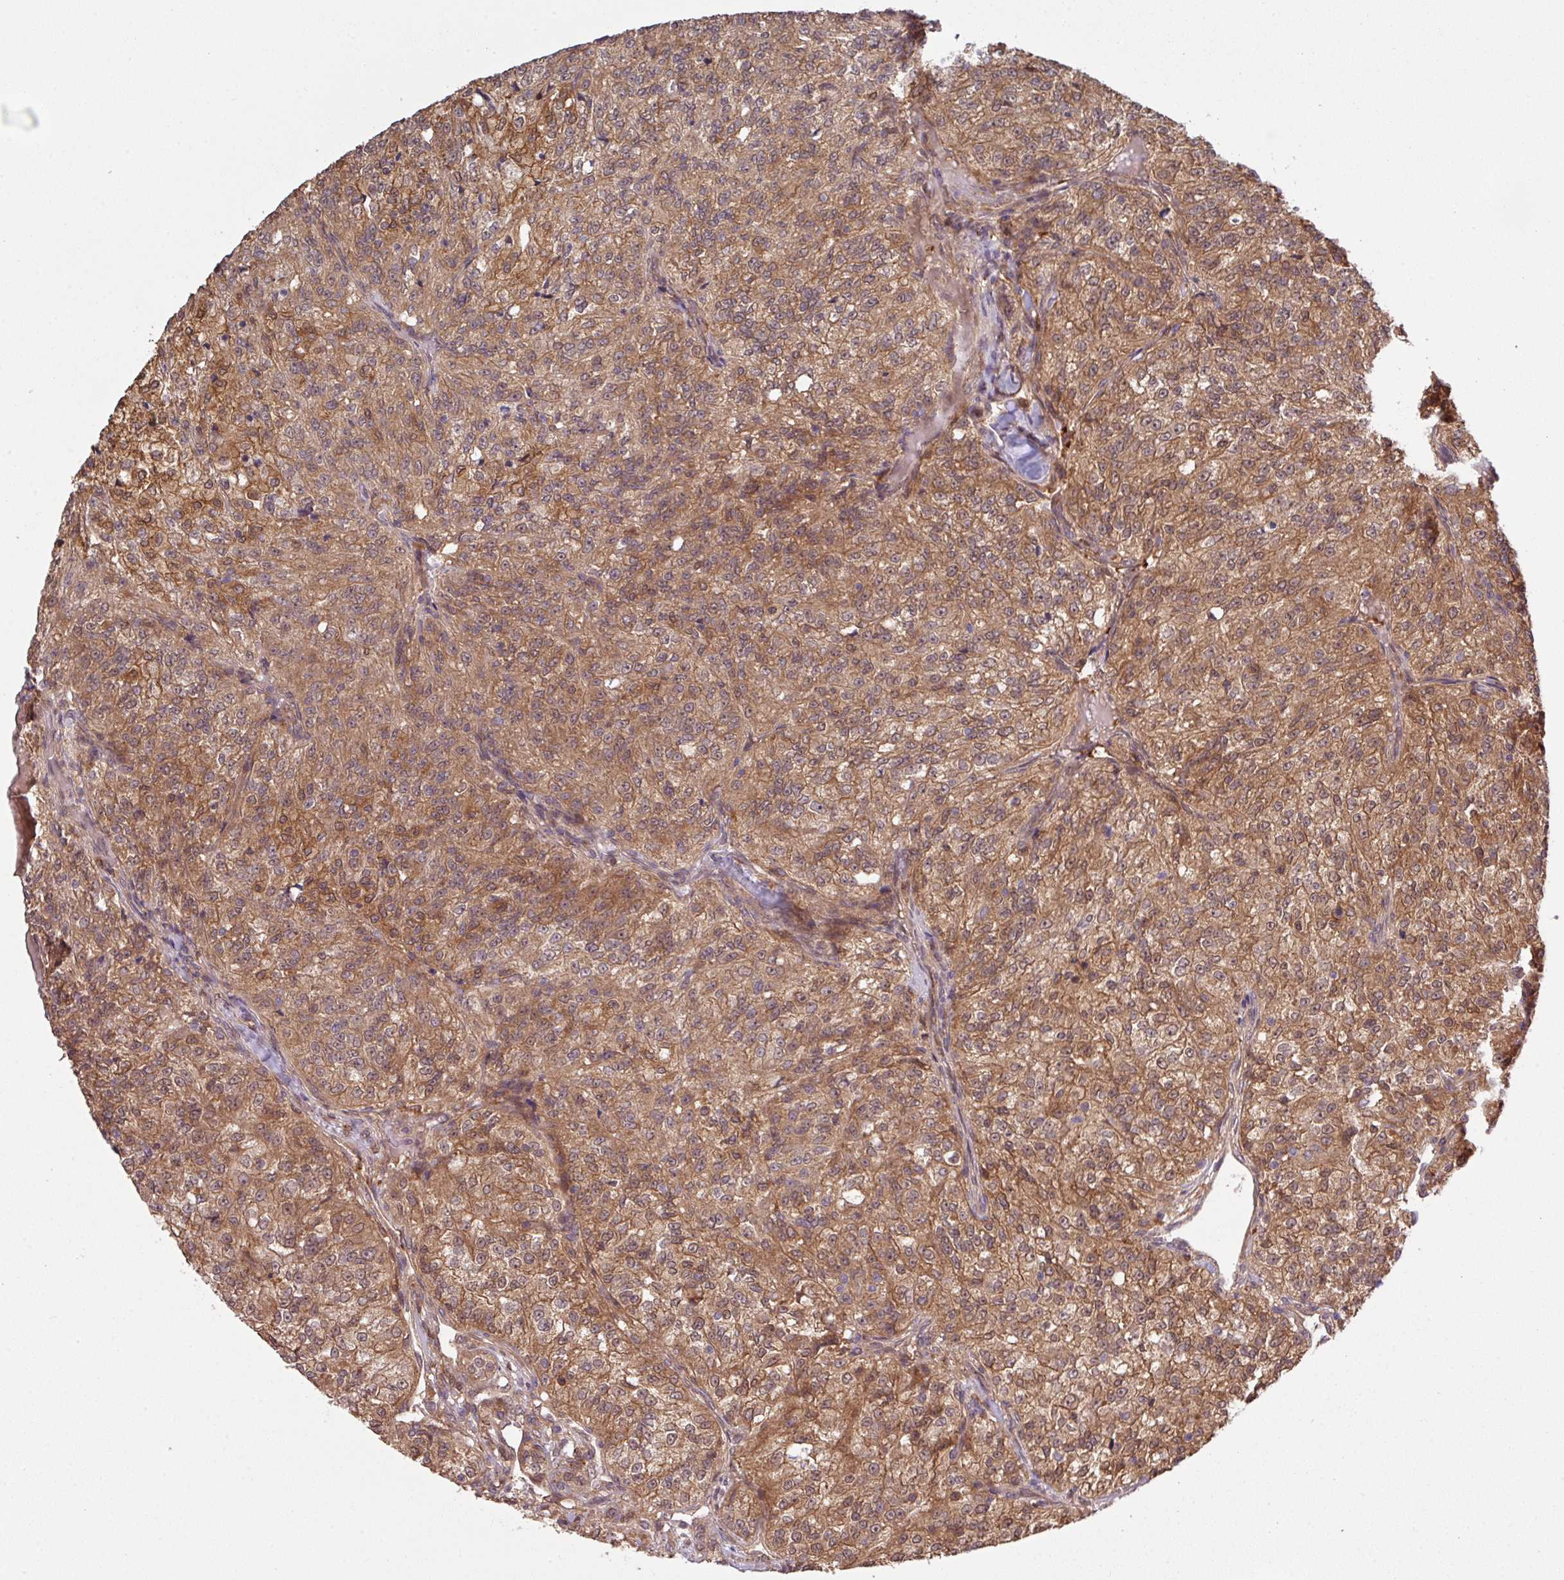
{"staining": {"intensity": "moderate", "quantity": ">75%", "location": "cytoplasmic/membranous,nuclear"}, "tissue": "renal cancer", "cell_type": "Tumor cells", "image_type": "cancer", "snomed": [{"axis": "morphology", "description": "Adenocarcinoma, NOS"}, {"axis": "topography", "description": "Kidney"}], "caption": "The micrograph demonstrates immunohistochemical staining of renal cancer. There is moderate cytoplasmic/membranous and nuclear staining is appreciated in about >75% of tumor cells.", "gene": "ARPIN", "patient": {"sex": "female", "age": 63}}